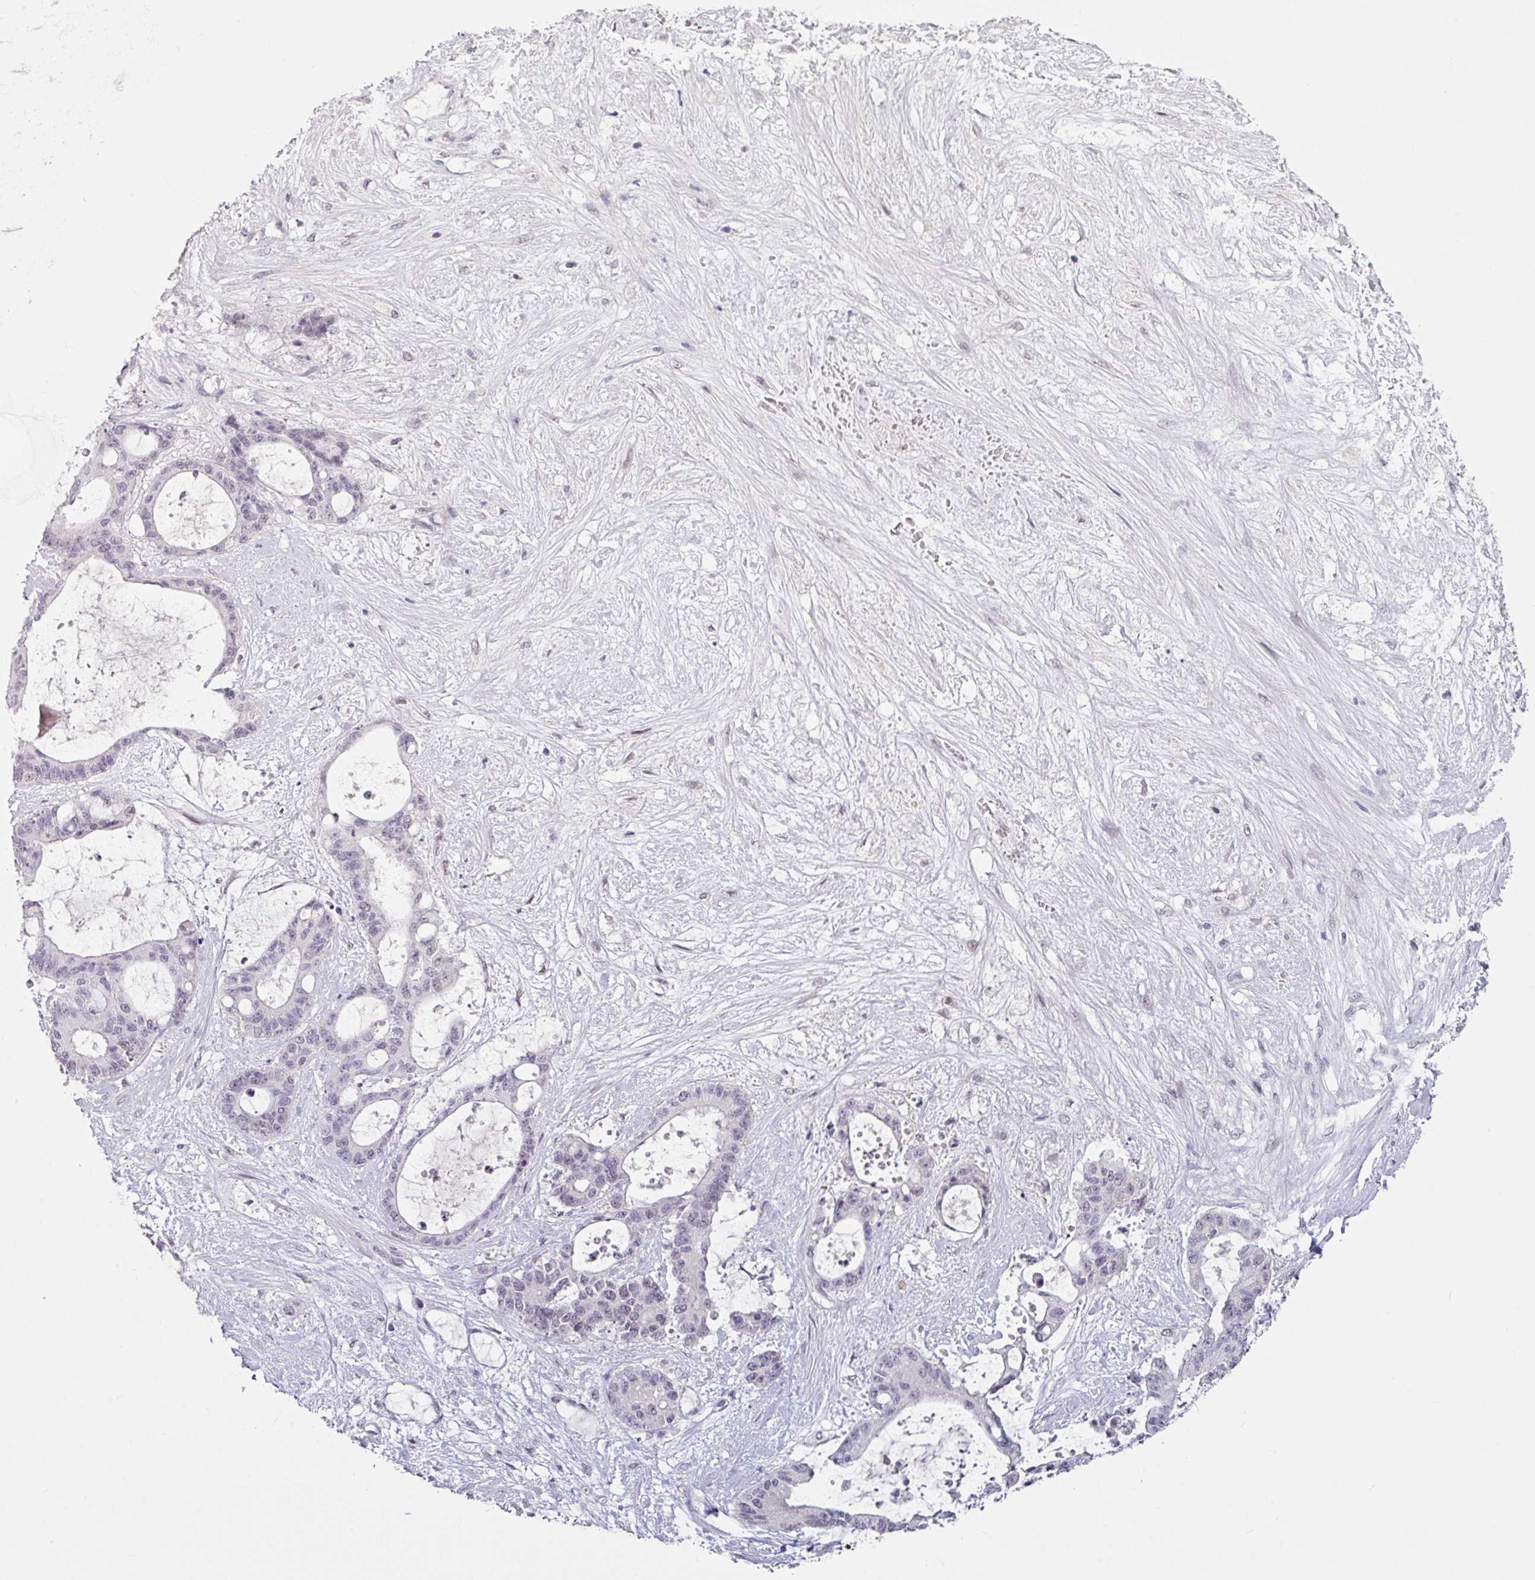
{"staining": {"intensity": "negative", "quantity": "none", "location": "none"}, "tissue": "liver cancer", "cell_type": "Tumor cells", "image_type": "cancer", "snomed": [{"axis": "morphology", "description": "Normal tissue, NOS"}, {"axis": "morphology", "description": "Cholangiocarcinoma"}, {"axis": "topography", "description": "Liver"}, {"axis": "topography", "description": "Peripheral nerve tissue"}], "caption": "Liver cancer was stained to show a protein in brown. There is no significant staining in tumor cells.", "gene": "ELK1", "patient": {"sex": "female", "age": 73}}